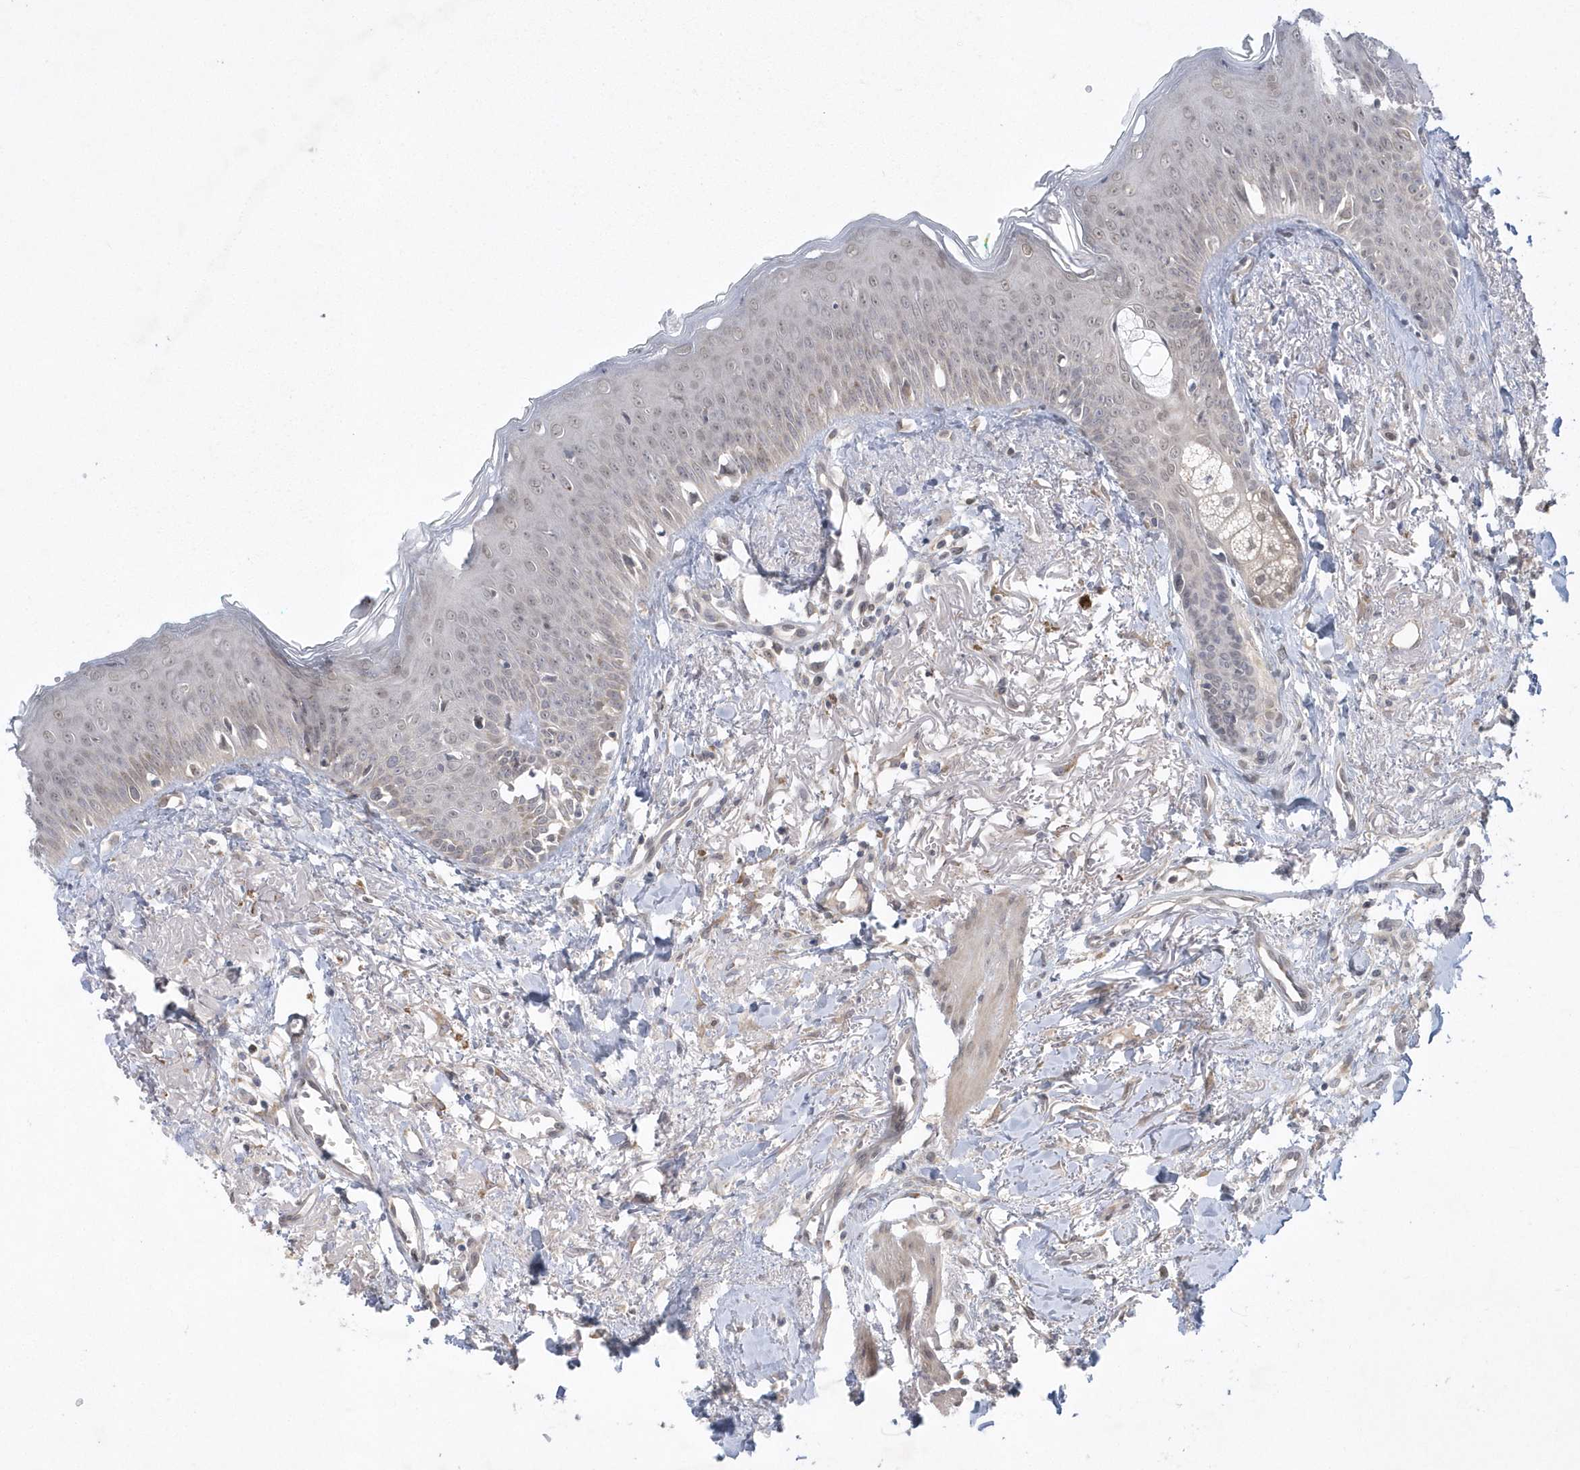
{"staining": {"intensity": "weak", "quantity": "25%-75%", "location": "cytoplasmic/membranous,nuclear"}, "tissue": "oral mucosa", "cell_type": "Squamous epithelial cells", "image_type": "normal", "snomed": [{"axis": "morphology", "description": "Normal tissue, NOS"}, {"axis": "topography", "description": "Oral tissue"}], "caption": "Immunohistochemical staining of benign oral mucosa shows low levels of weak cytoplasmic/membranous,nuclear positivity in about 25%-75% of squamous epithelial cells. The protein of interest is stained brown, and the nuclei are stained in blue (DAB (3,3'-diaminobenzidine) IHC with brightfield microscopy, high magnification).", "gene": "ZC3H12D", "patient": {"sex": "female", "age": 70}}